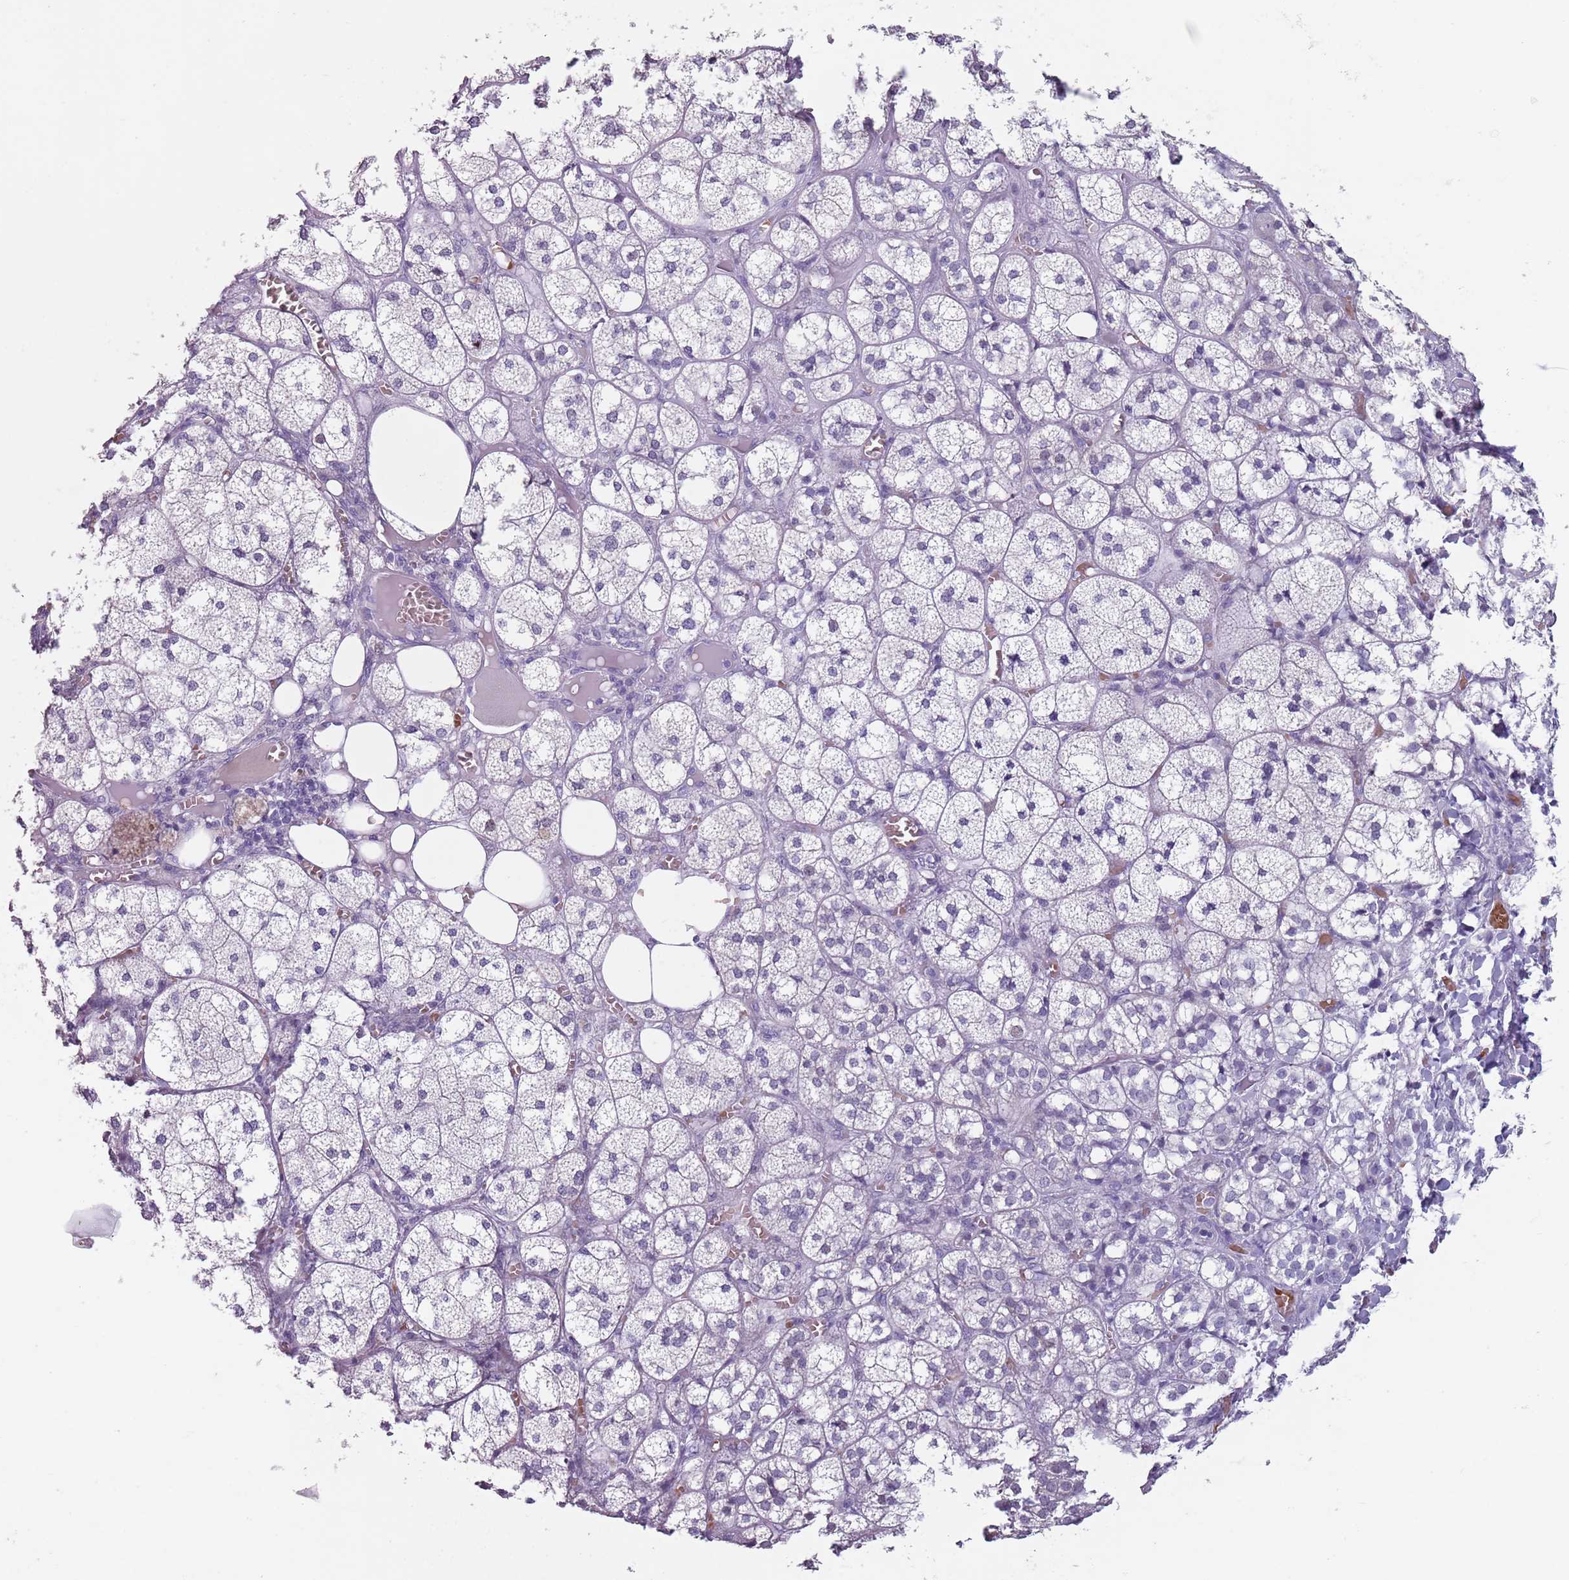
{"staining": {"intensity": "negative", "quantity": "none", "location": "none"}, "tissue": "adrenal gland", "cell_type": "Glandular cells", "image_type": "normal", "snomed": [{"axis": "morphology", "description": "Normal tissue, NOS"}, {"axis": "topography", "description": "Adrenal gland"}], "caption": "The photomicrograph demonstrates no significant positivity in glandular cells of adrenal gland. (DAB immunohistochemistry (IHC), high magnification).", "gene": "SPESP1", "patient": {"sex": "female", "age": 61}}